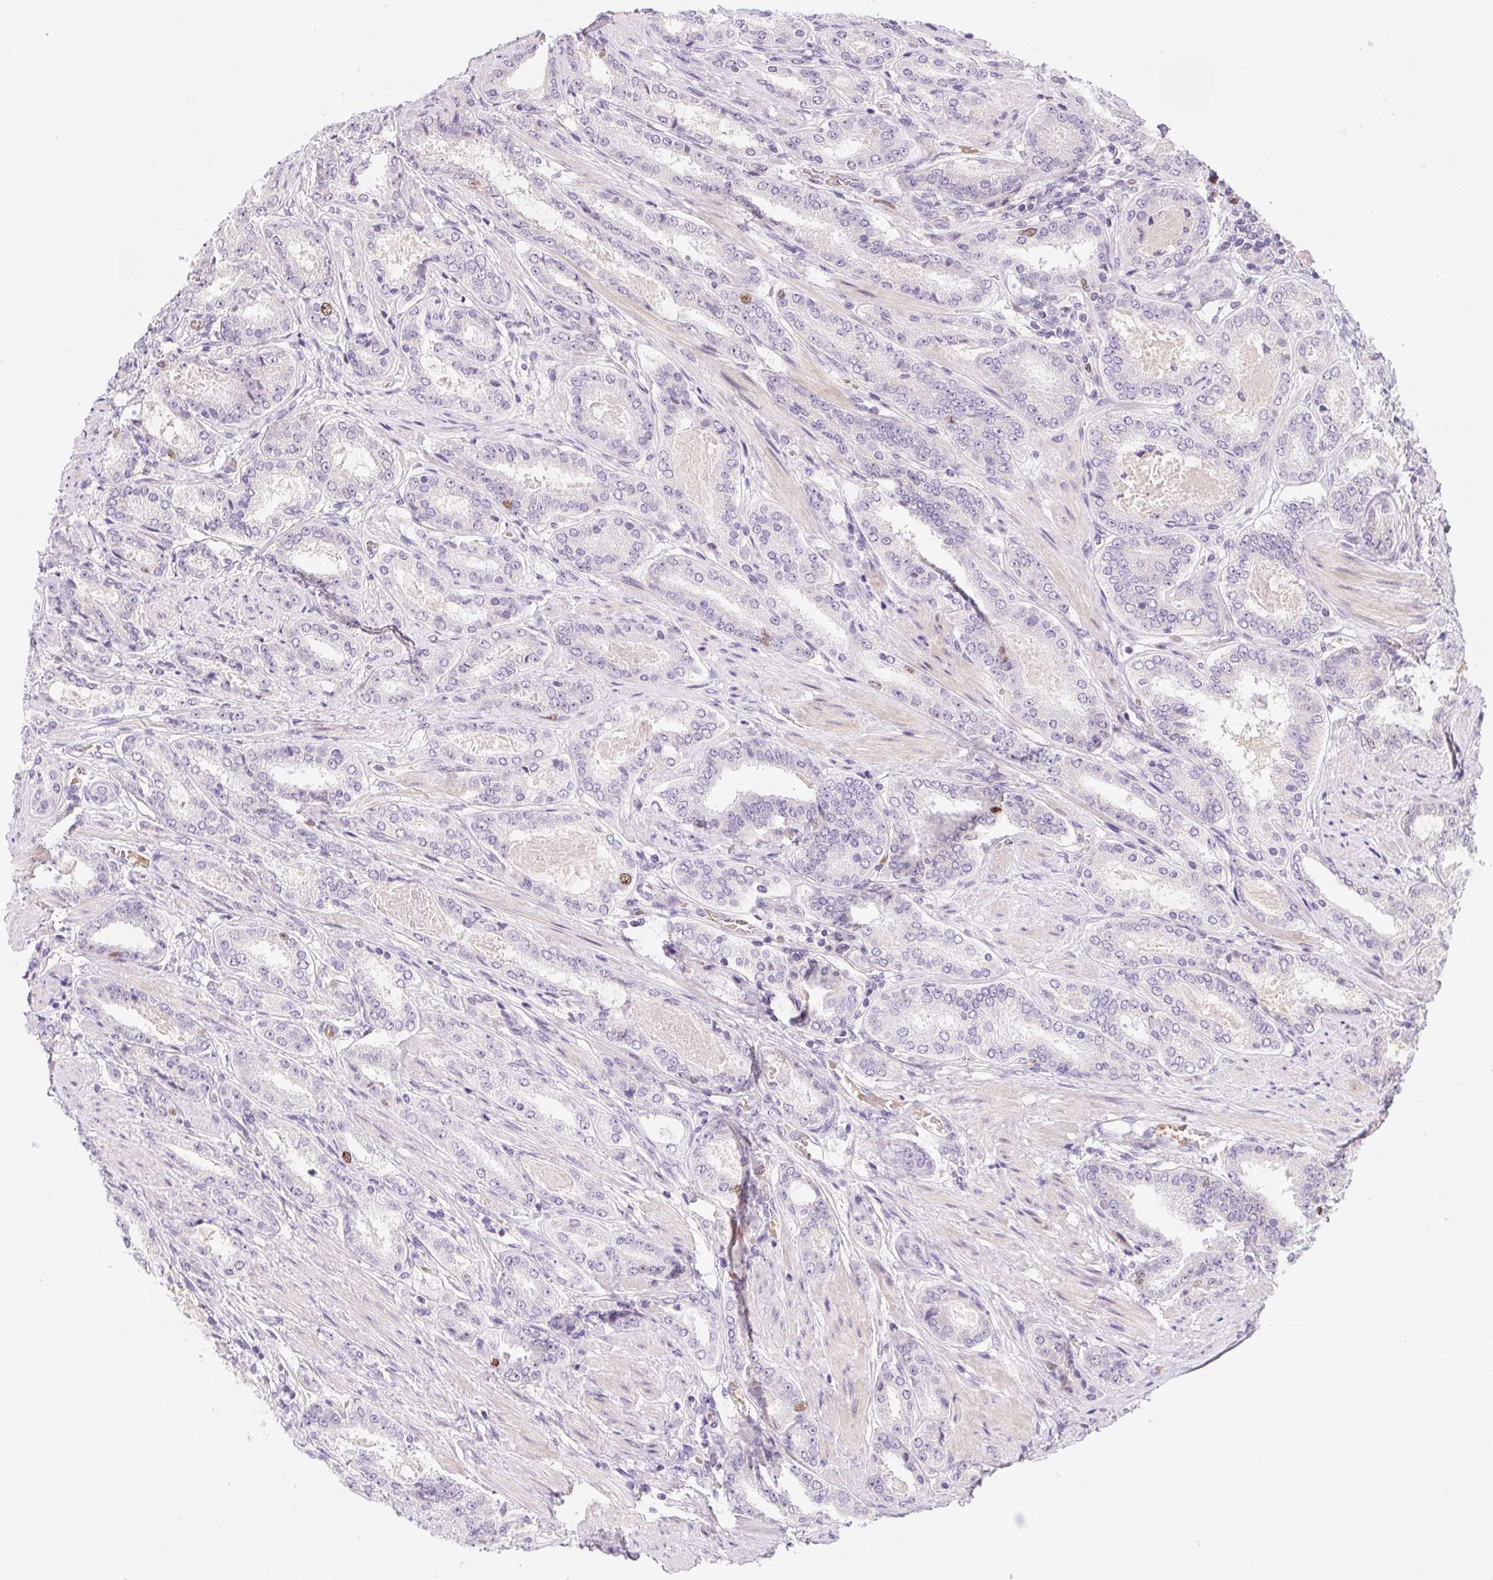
{"staining": {"intensity": "negative", "quantity": "none", "location": "none"}, "tissue": "prostate cancer", "cell_type": "Tumor cells", "image_type": "cancer", "snomed": [{"axis": "morphology", "description": "Adenocarcinoma, High grade"}, {"axis": "topography", "description": "Prostate"}], "caption": "This is an immunohistochemistry histopathology image of prostate cancer. There is no staining in tumor cells.", "gene": "HELLS", "patient": {"sex": "male", "age": 63}}